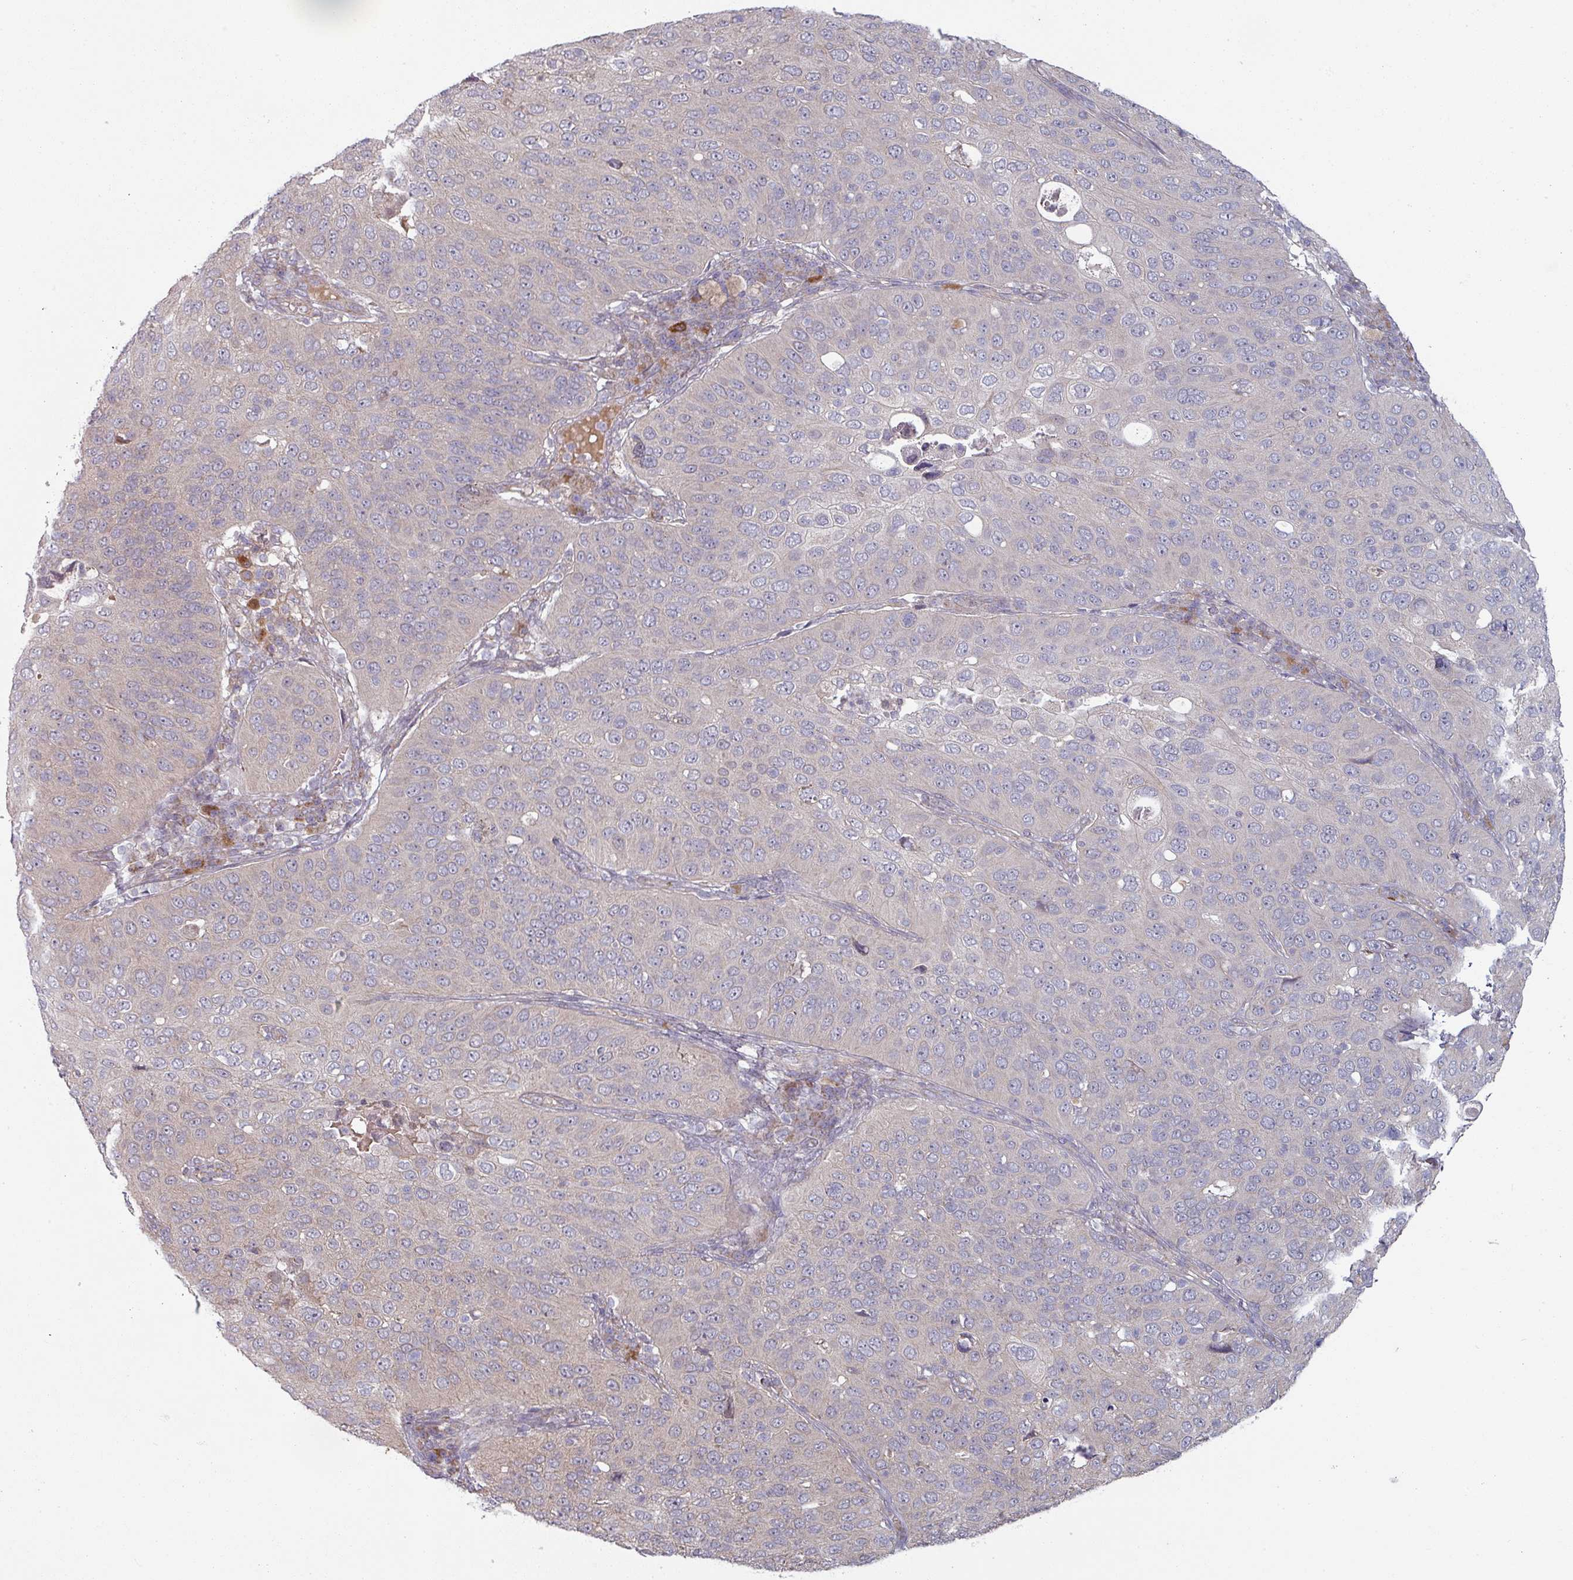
{"staining": {"intensity": "negative", "quantity": "none", "location": "none"}, "tissue": "cervical cancer", "cell_type": "Tumor cells", "image_type": "cancer", "snomed": [{"axis": "morphology", "description": "Squamous cell carcinoma, NOS"}, {"axis": "topography", "description": "Cervix"}], "caption": "IHC image of human squamous cell carcinoma (cervical) stained for a protein (brown), which demonstrates no positivity in tumor cells.", "gene": "PLEKHJ1", "patient": {"sex": "female", "age": 36}}